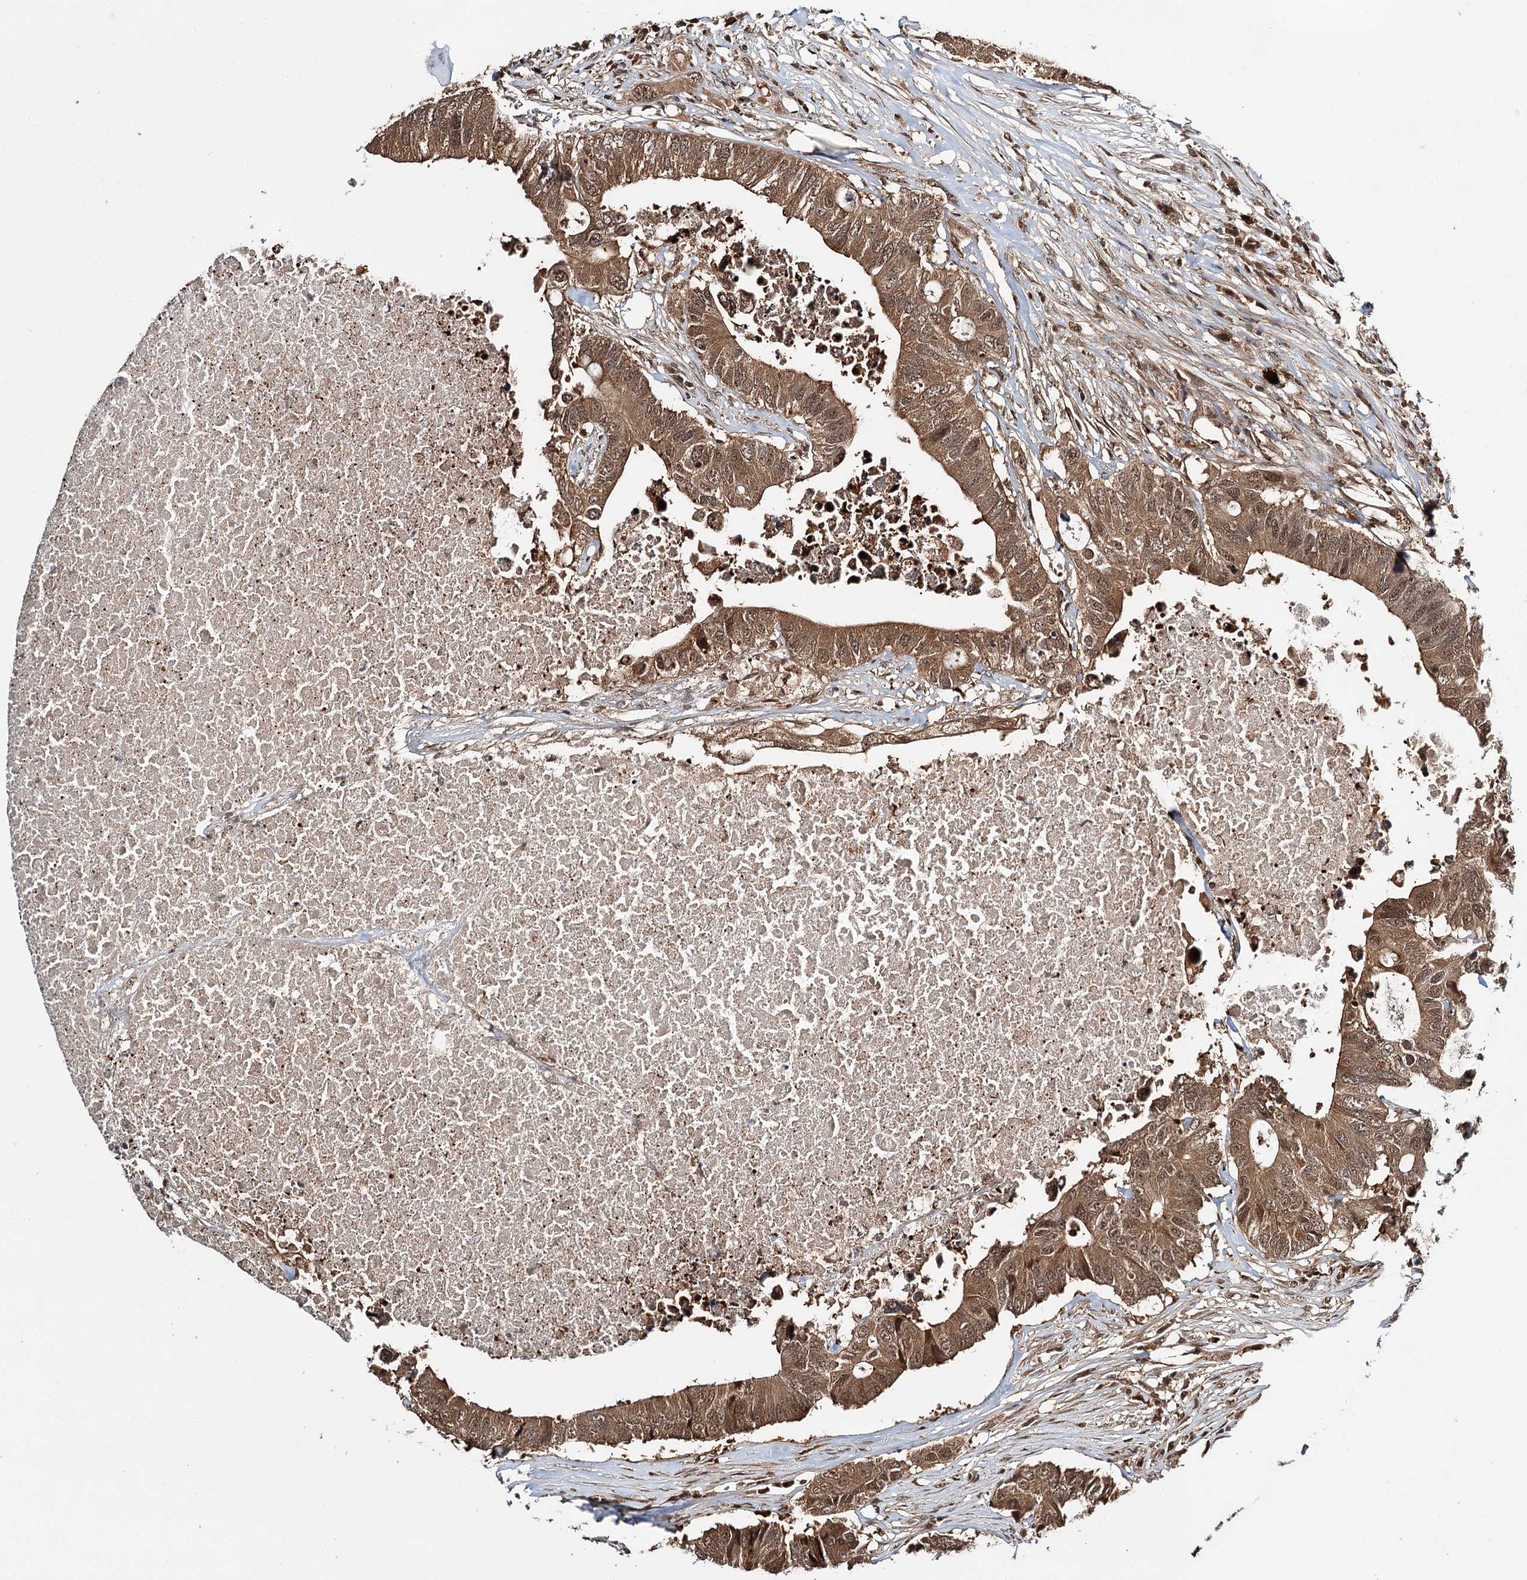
{"staining": {"intensity": "moderate", "quantity": ">75%", "location": "cytoplasmic/membranous,nuclear"}, "tissue": "colorectal cancer", "cell_type": "Tumor cells", "image_type": "cancer", "snomed": [{"axis": "morphology", "description": "Adenocarcinoma, NOS"}, {"axis": "topography", "description": "Colon"}], "caption": "Tumor cells demonstrate medium levels of moderate cytoplasmic/membranous and nuclear positivity in about >75% of cells in colorectal cancer (adenocarcinoma). (Stains: DAB (3,3'-diaminobenzidine) in brown, nuclei in blue, Microscopy: brightfield microscopy at high magnification).", "gene": "N6AMT1", "patient": {"sex": "male", "age": 71}}